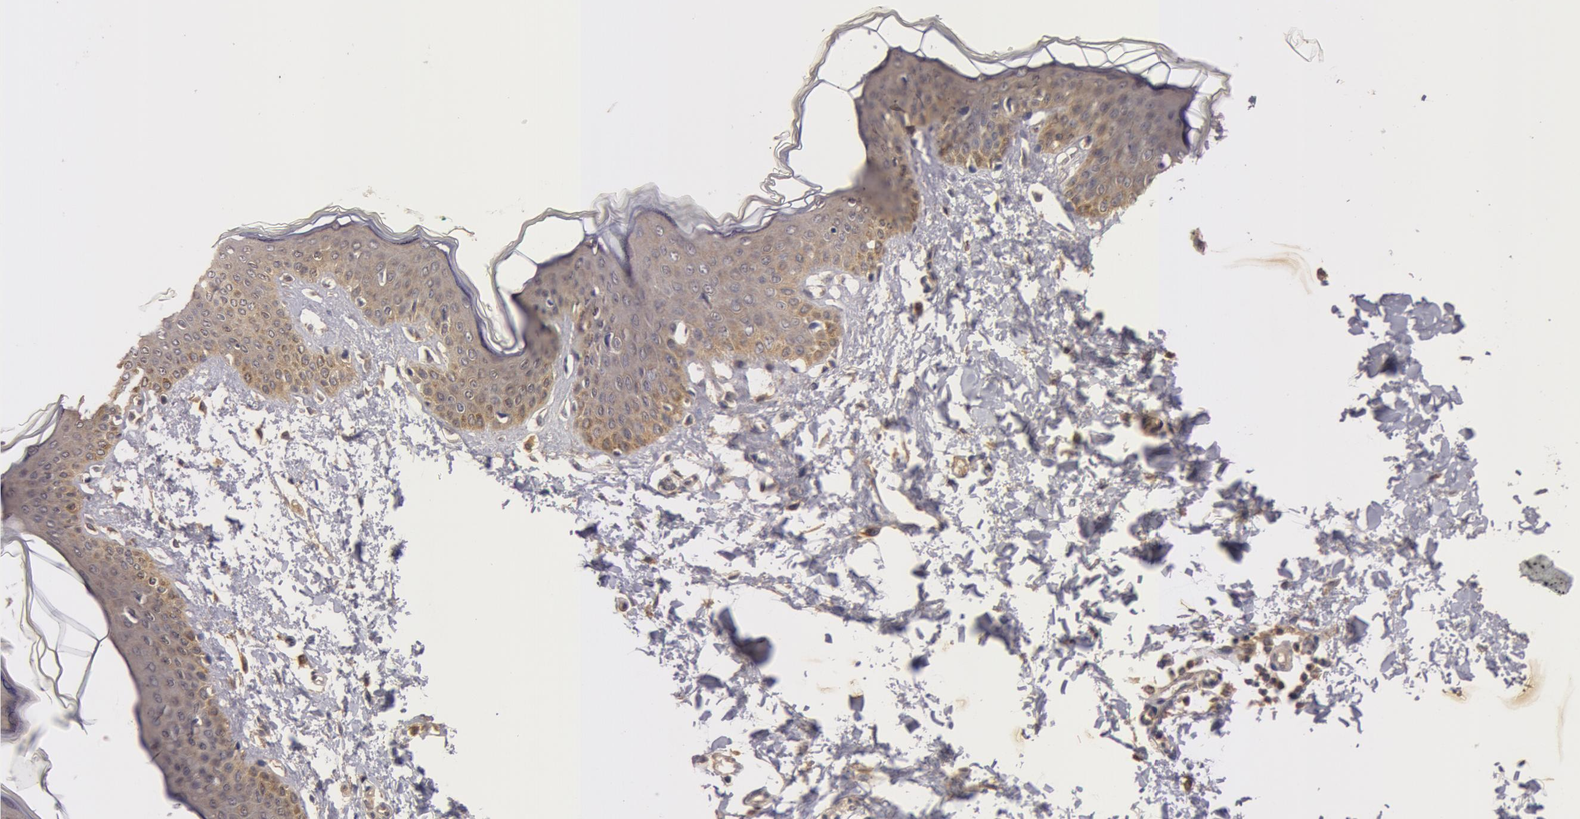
{"staining": {"intensity": "weak", "quantity": ">75%", "location": "cytoplasmic/membranous"}, "tissue": "skin", "cell_type": "Fibroblasts", "image_type": "normal", "snomed": [{"axis": "morphology", "description": "Normal tissue, NOS"}, {"axis": "topography", "description": "Skin"}], "caption": "Fibroblasts show low levels of weak cytoplasmic/membranous expression in approximately >75% of cells in unremarkable skin.", "gene": "BCHE", "patient": {"sex": "female", "age": 17}}